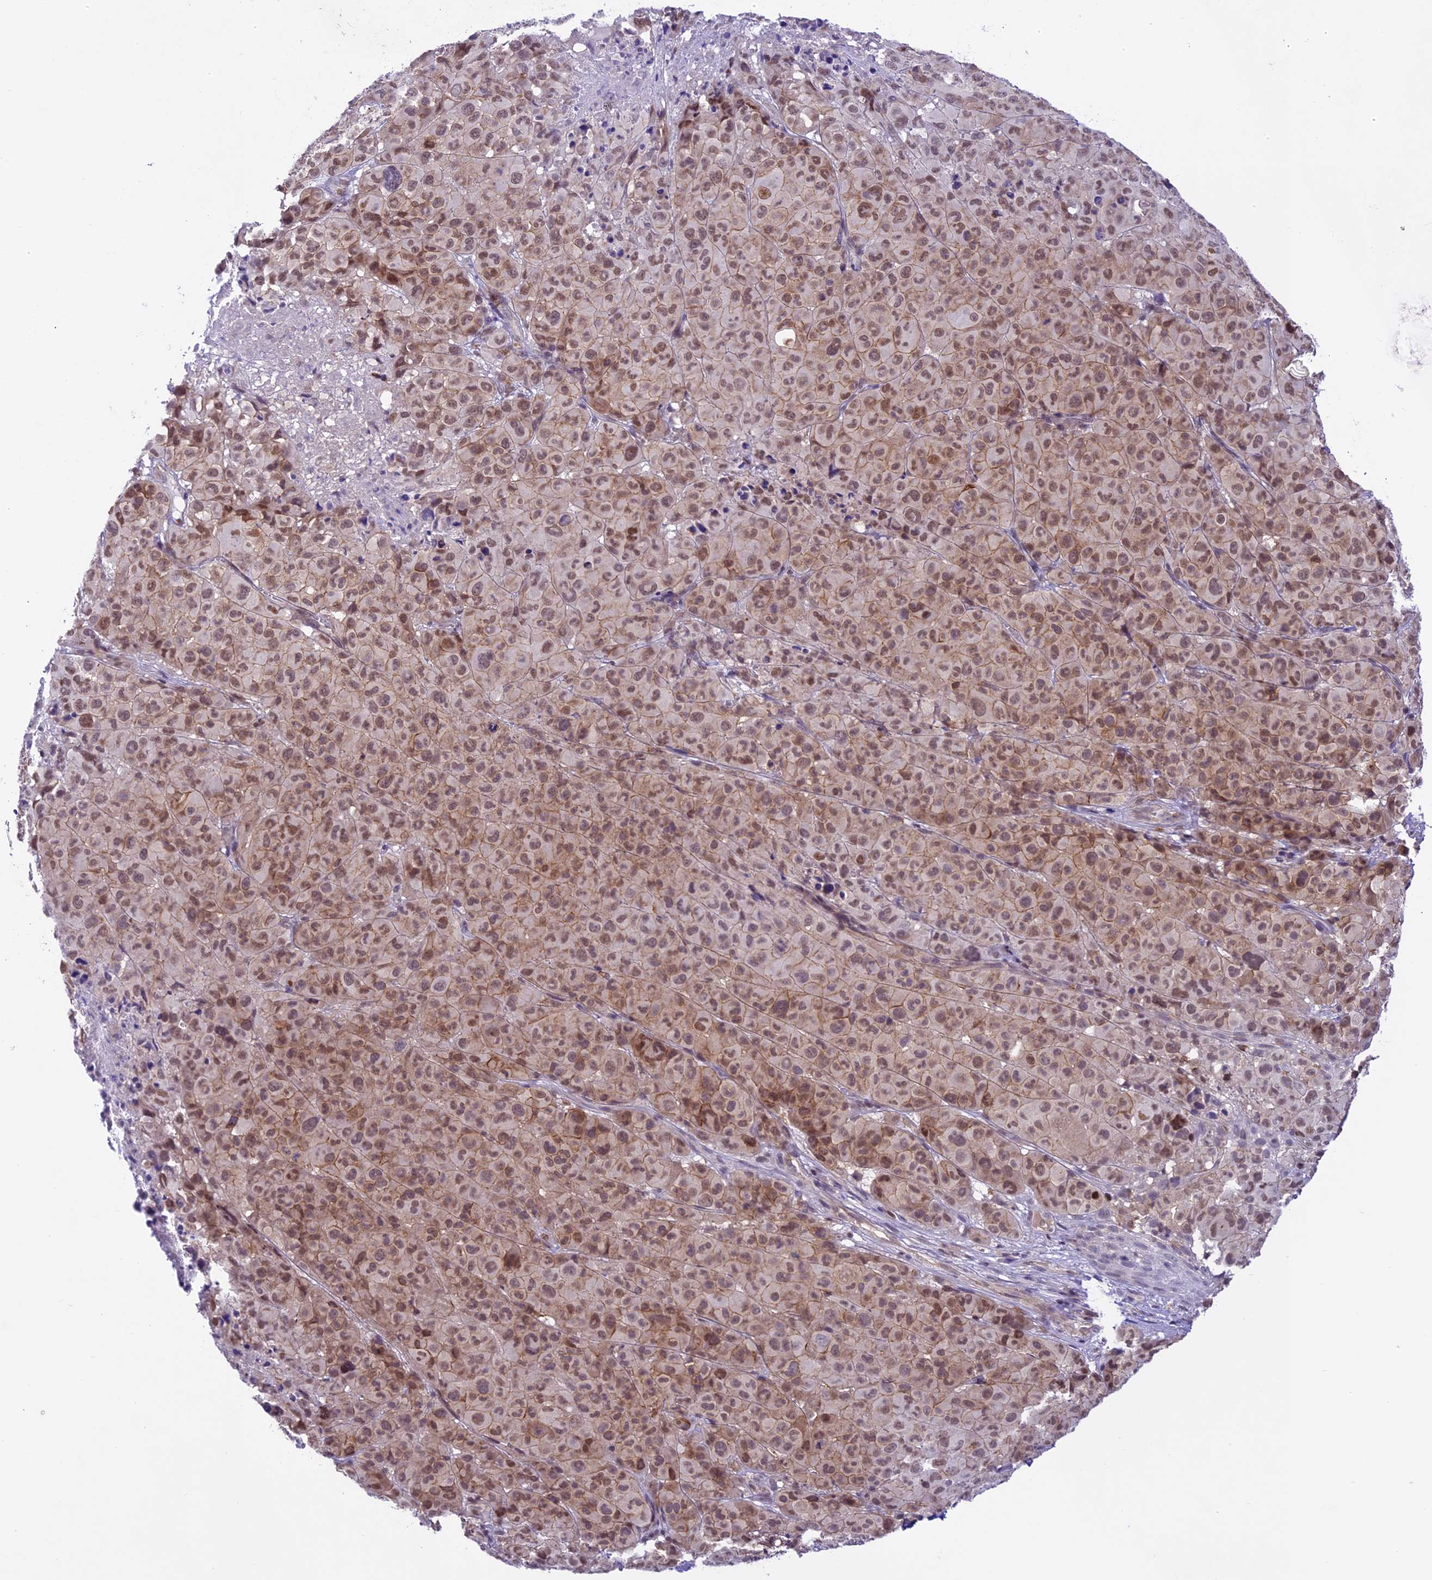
{"staining": {"intensity": "moderate", "quantity": ">75%", "location": "cytoplasmic/membranous,nuclear"}, "tissue": "melanoma", "cell_type": "Tumor cells", "image_type": "cancer", "snomed": [{"axis": "morphology", "description": "Malignant melanoma, NOS"}, {"axis": "topography", "description": "Skin"}], "caption": "Immunohistochemical staining of human melanoma reveals medium levels of moderate cytoplasmic/membranous and nuclear protein expression in approximately >75% of tumor cells.", "gene": "SHKBP1", "patient": {"sex": "male", "age": 73}}